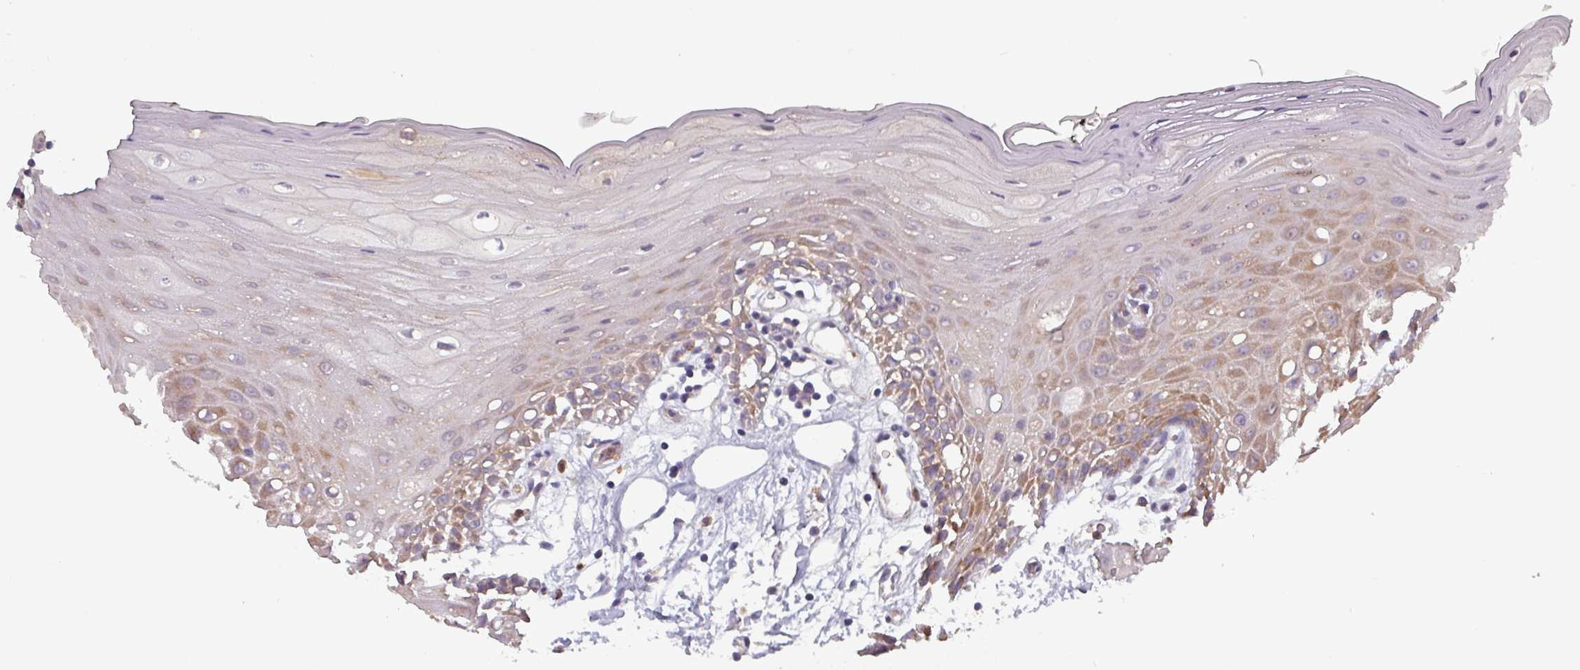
{"staining": {"intensity": "weak", "quantity": "25%-75%", "location": "cytoplasmic/membranous"}, "tissue": "oral mucosa", "cell_type": "Squamous epithelial cells", "image_type": "normal", "snomed": [{"axis": "morphology", "description": "Normal tissue, NOS"}, {"axis": "topography", "description": "Oral tissue"}, {"axis": "topography", "description": "Tounge, NOS"}], "caption": "A brown stain labels weak cytoplasmic/membranous expression of a protein in squamous epithelial cells of normal human oral mucosa. Nuclei are stained in blue.", "gene": "PRAMEF7", "patient": {"sex": "female", "age": 59}}